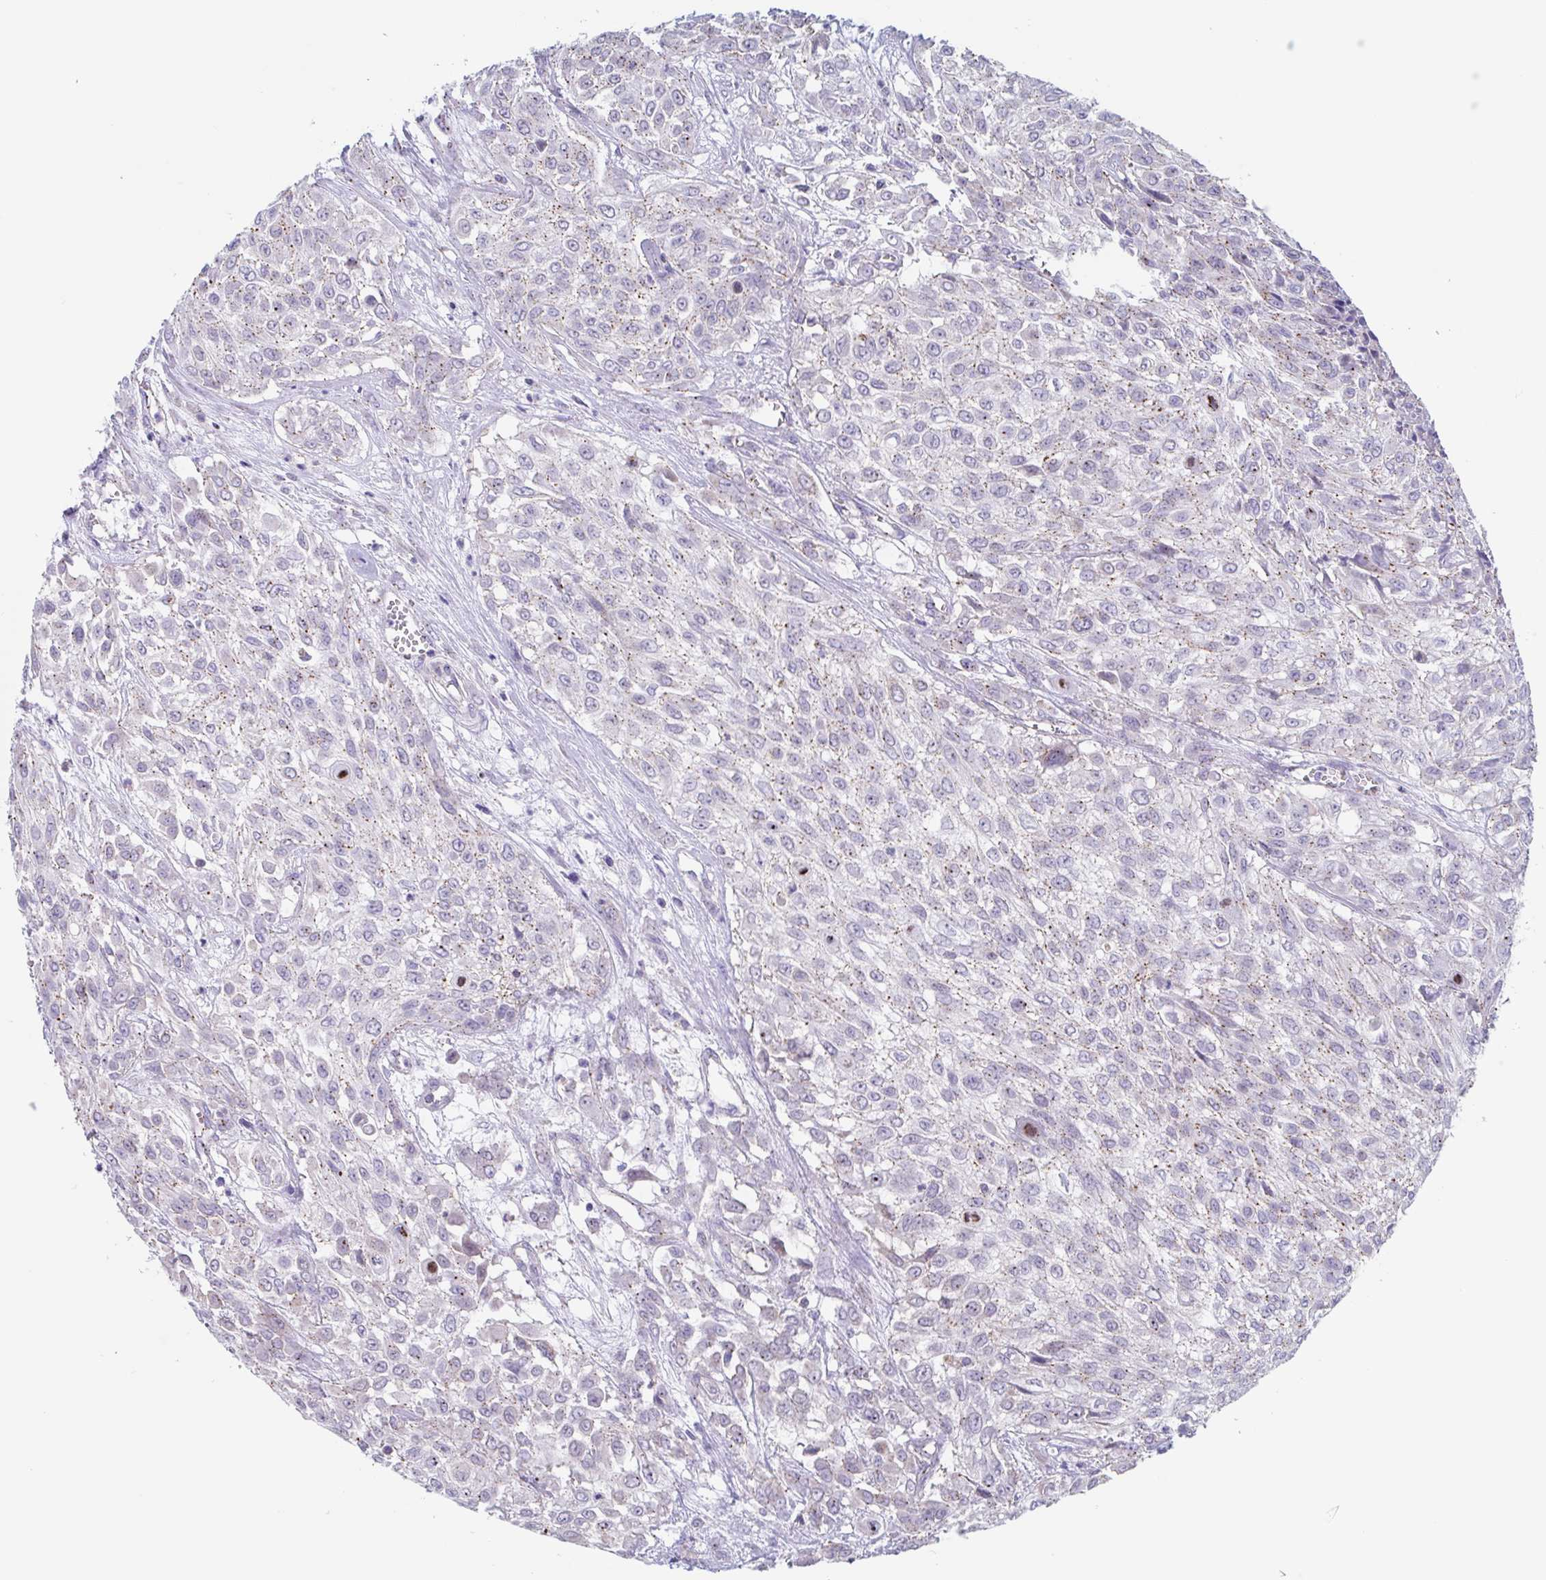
{"staining": {"intensity": "moderate", "quantity": "25%-75%", "location": "cytoplasmic/membranous"}, "tissue": "urothelial cancer", "cell_type": "Tumor cells", "image_type": "cancer", "snomed": [{"axis": "morphology", "description": "Urothelial carcinoma, High grade"}, {"axis": "topography", "description": "Urinary bladder"}], "caption": "Moderate cytoplasmic/membranous positivity is present in approximately 25%-75% of tumor cells in urothelial cancer.", "gene": "CHMP5", "patient": {"sex": "male", "age": 57}}